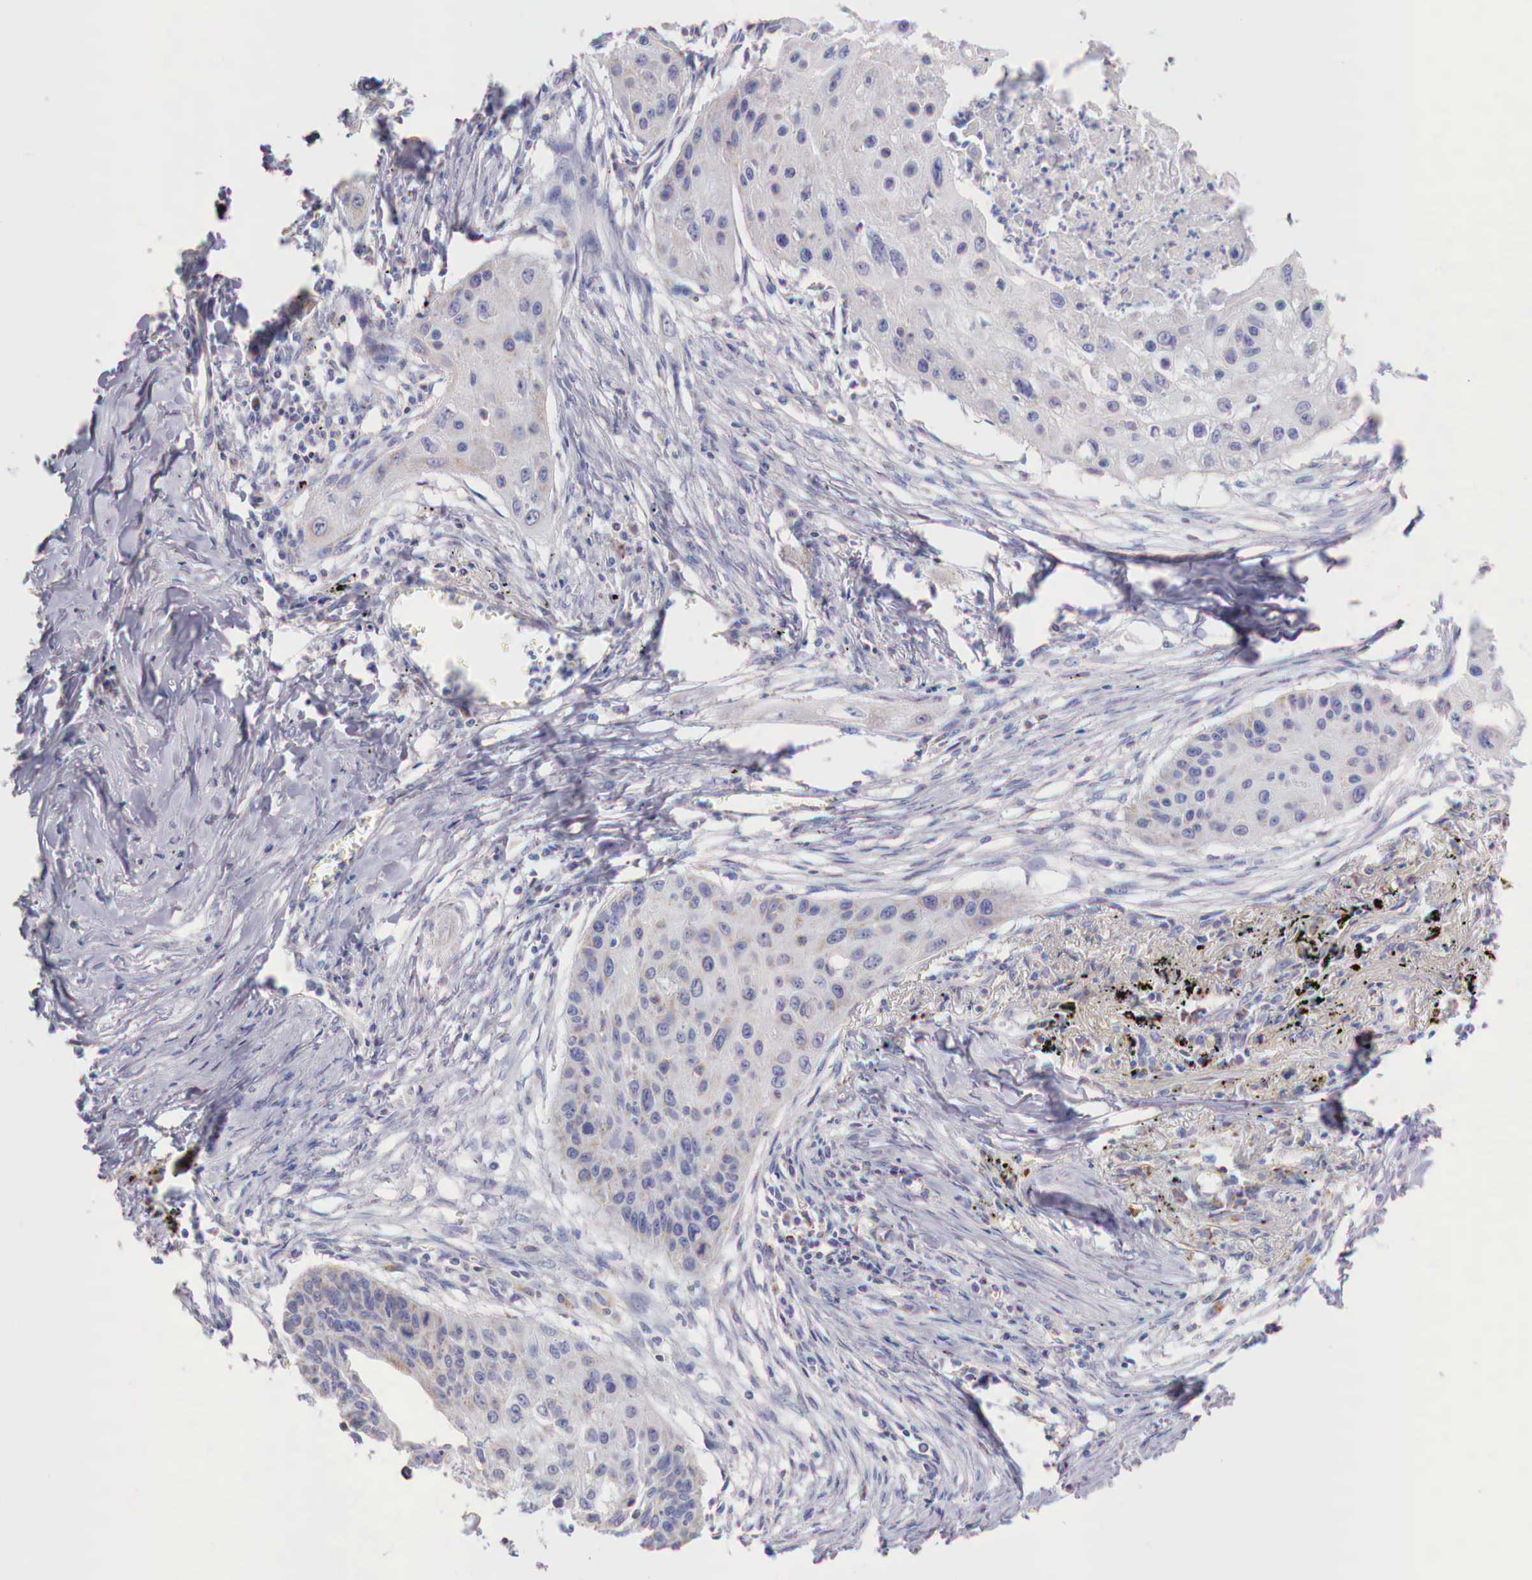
{"staining": {"intensity": "weak", "quantity": "<25%", "location": "cytoplasmic/membranous"}, "tissue": "lung cancer", "cell_type": "Tumor cells", "image_type": "cancer", "snomed": [{"axis": "morphology", "description": "Squamous cell carcinoma, NOS"}, {"axis": "topography", "description": "Lung"}], "caption": "Tumor cells are negative for protein expression in human squamous cell carcinoma (lung).", "gene": "IDH3G", "patient": {"sex": "male", "age": 71}}